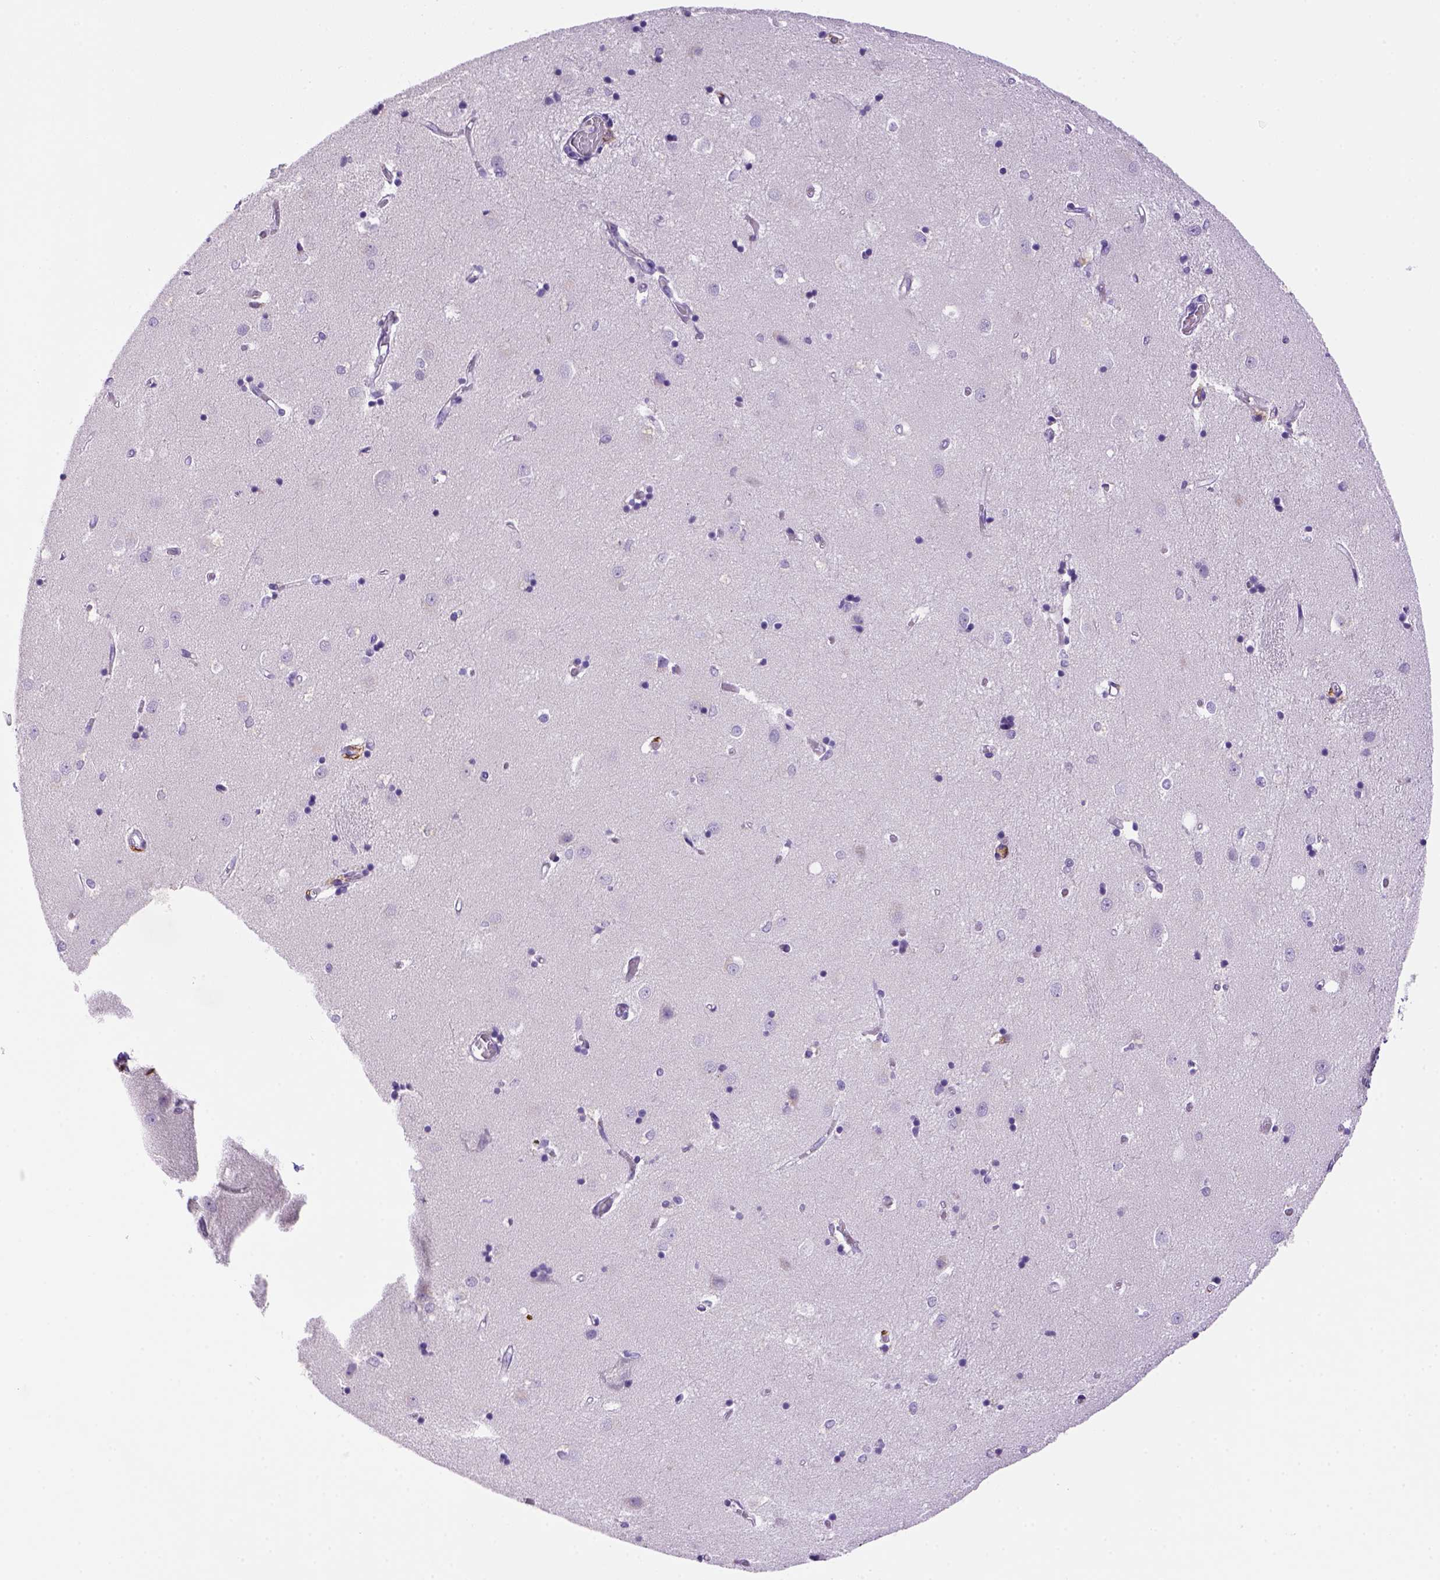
{"staining": {"intensity": "negative", "quantity": "none", "location": "none"}, "tissue": "caudate", "cell_type": "Glial cells", "image_type": "normal", "snomed": [{"axis": "morphology", "description": "Normal tissue, NOS"}, {"axis": "topography", "description": "Lateral ventricle wall"}], "caption": "IHC image of unremarkable caudate: human caudate stained with DAB (3,3'-diaminobenzidine) displays no significant protein expression in glial cells.", "gene": "CD14", "patient": {"sex": "male", "age": 54}}